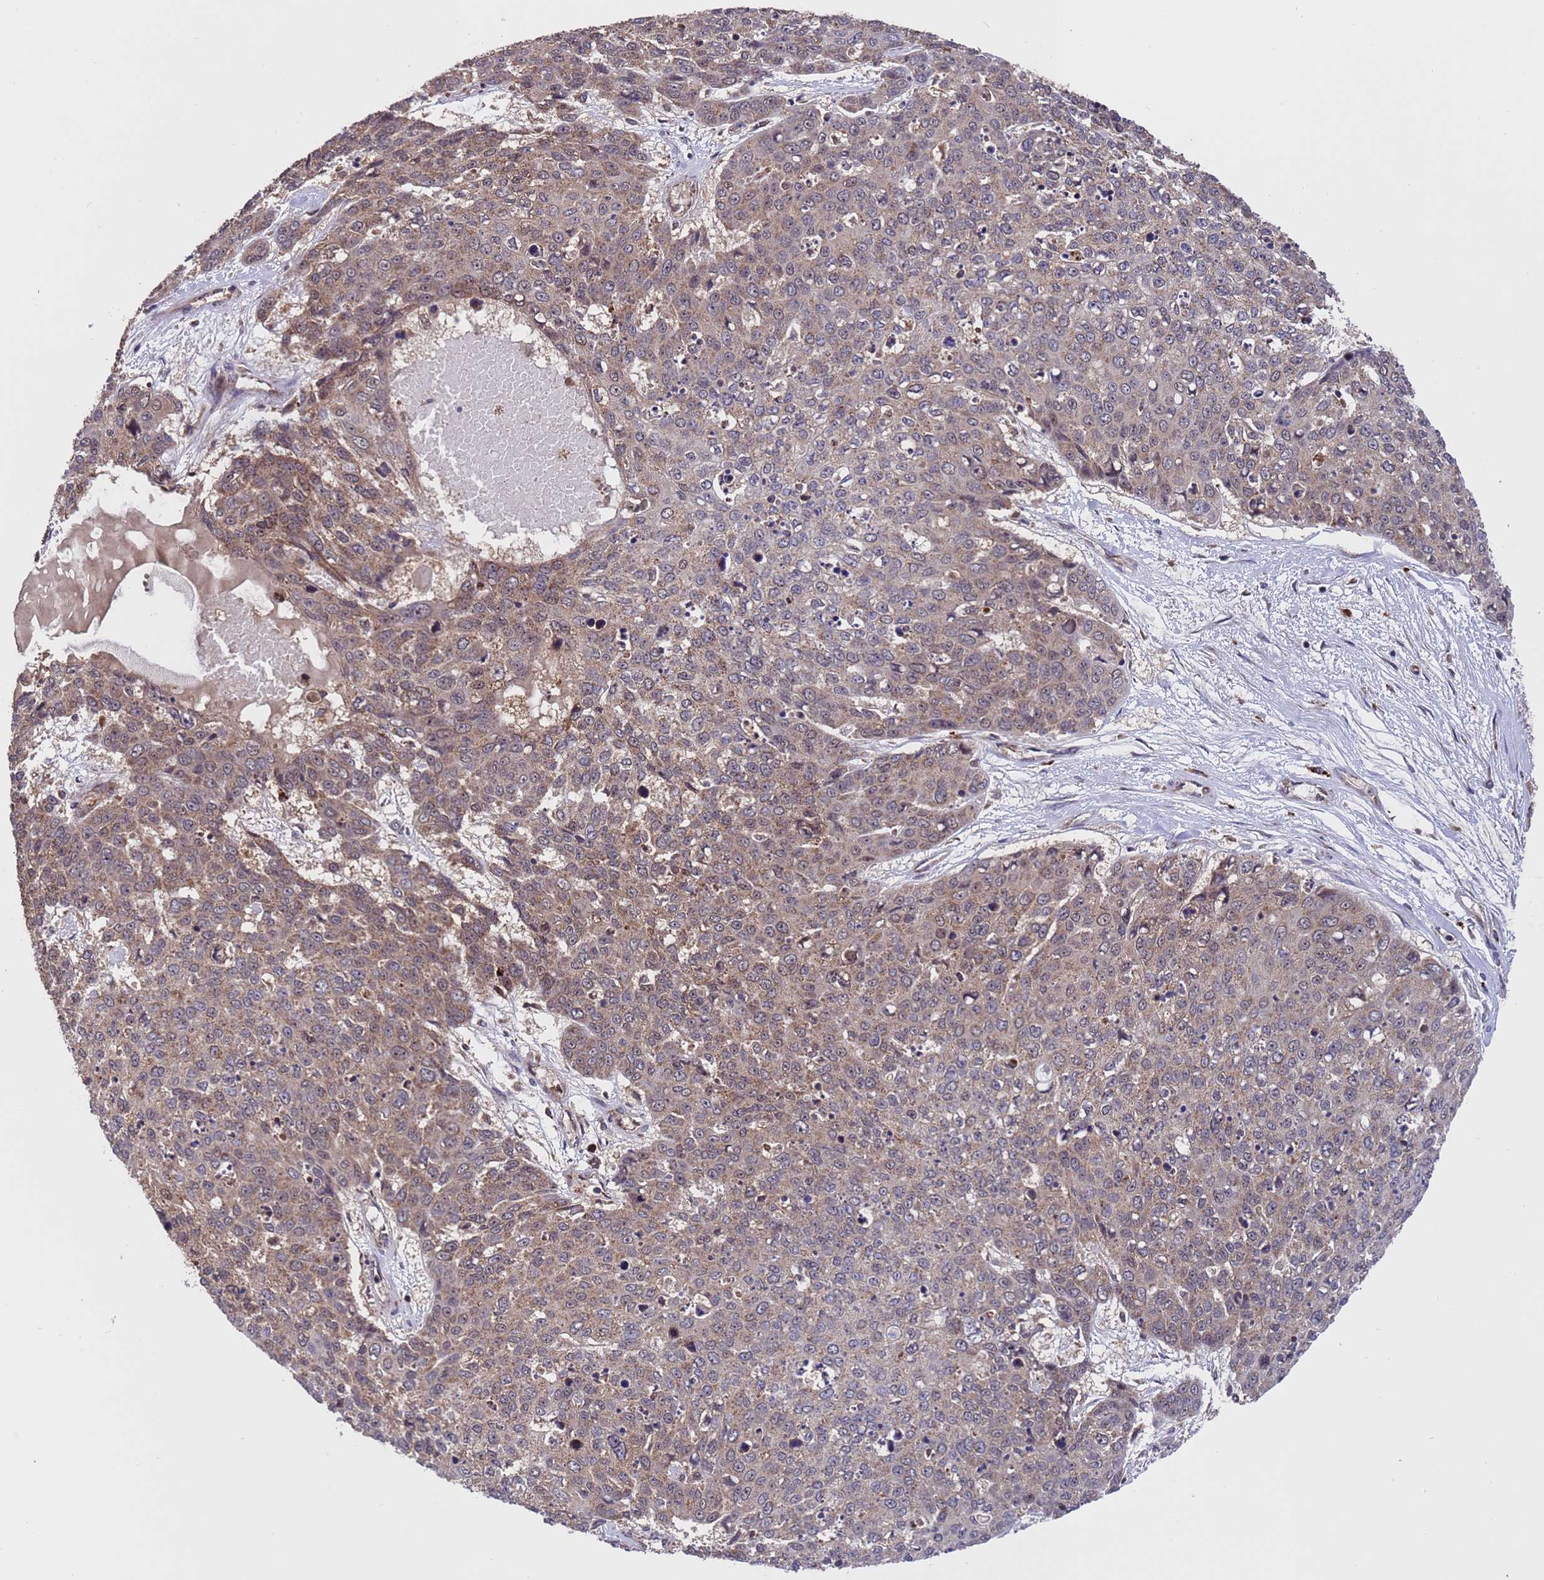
{"staining": {"intensity": "weak", "quantity": ">75%", "location": "cytoplasmic/membranous"}, "tissue": "skin cancer", "cell_type": "Tumor cells", "image_type": "cancer", "snomed": [{"axis": "morphology", "description": "Squamous cell carcinoma, NOS"}, {"axis": "topography", "description": "Skin"}], "caption": "Human skin cancer stained with a protein marker demonstrates weak staining in tumor cells.", "gene": "TSR3", "patient": {"sex": "male", "age": 71}}